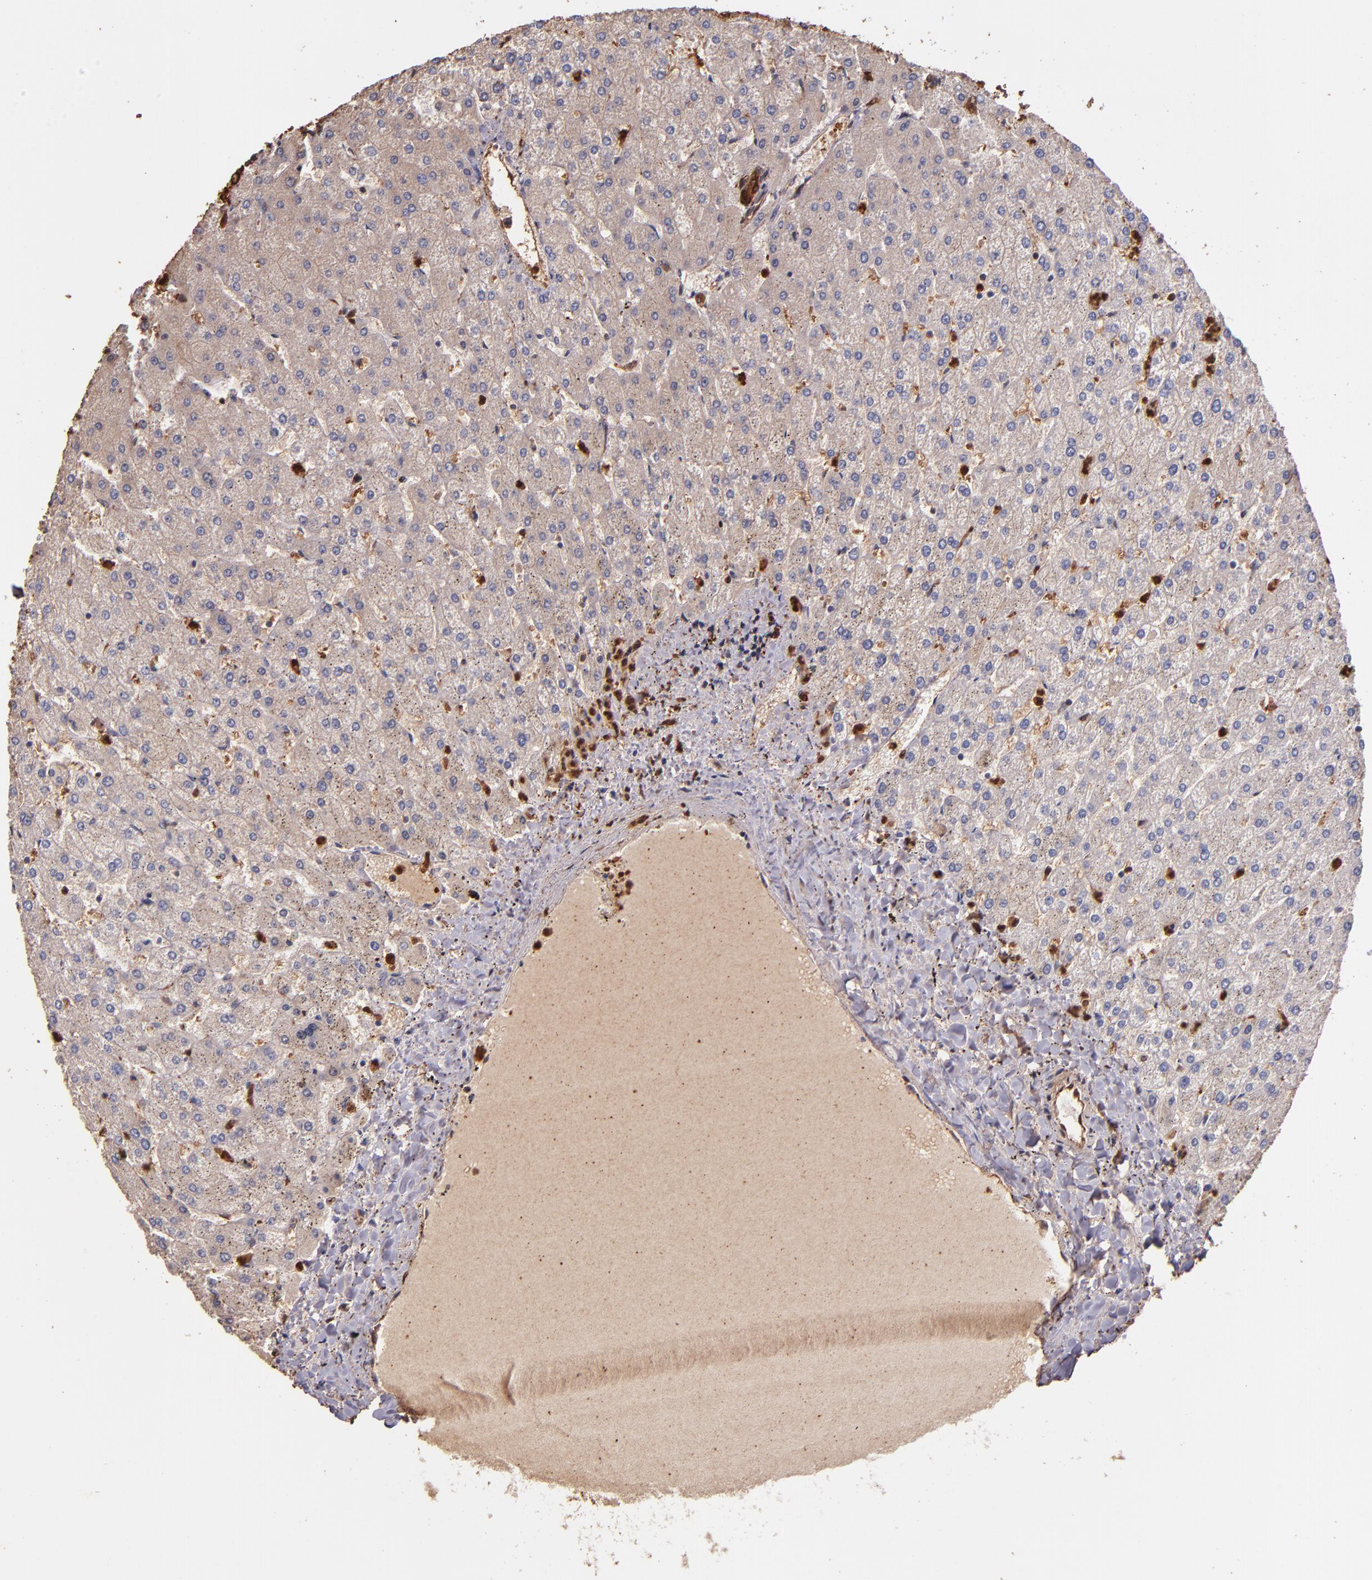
{"staining": {"intensity": "strong", "quantity": ">75%", "location": "cytoplasmic/membranous,nuclear"}, "tissue": "liver", "cell_type": "Cholangiocytes", "image_type": "normal", "snomed": [{"axis": "morphology", "description": "Normal tissue, NOS"}, {"axis": "topography", "description": "Liver"}], "caption": "Immunohistochemistry (IHC) of normal human liver reveals high levels of strong cytoplasmic/membranous,nuclear expression in approximately >75% of cholangiocytes.", "gene": "S100A6", "patient": {"sex": "female", "age": 32}}